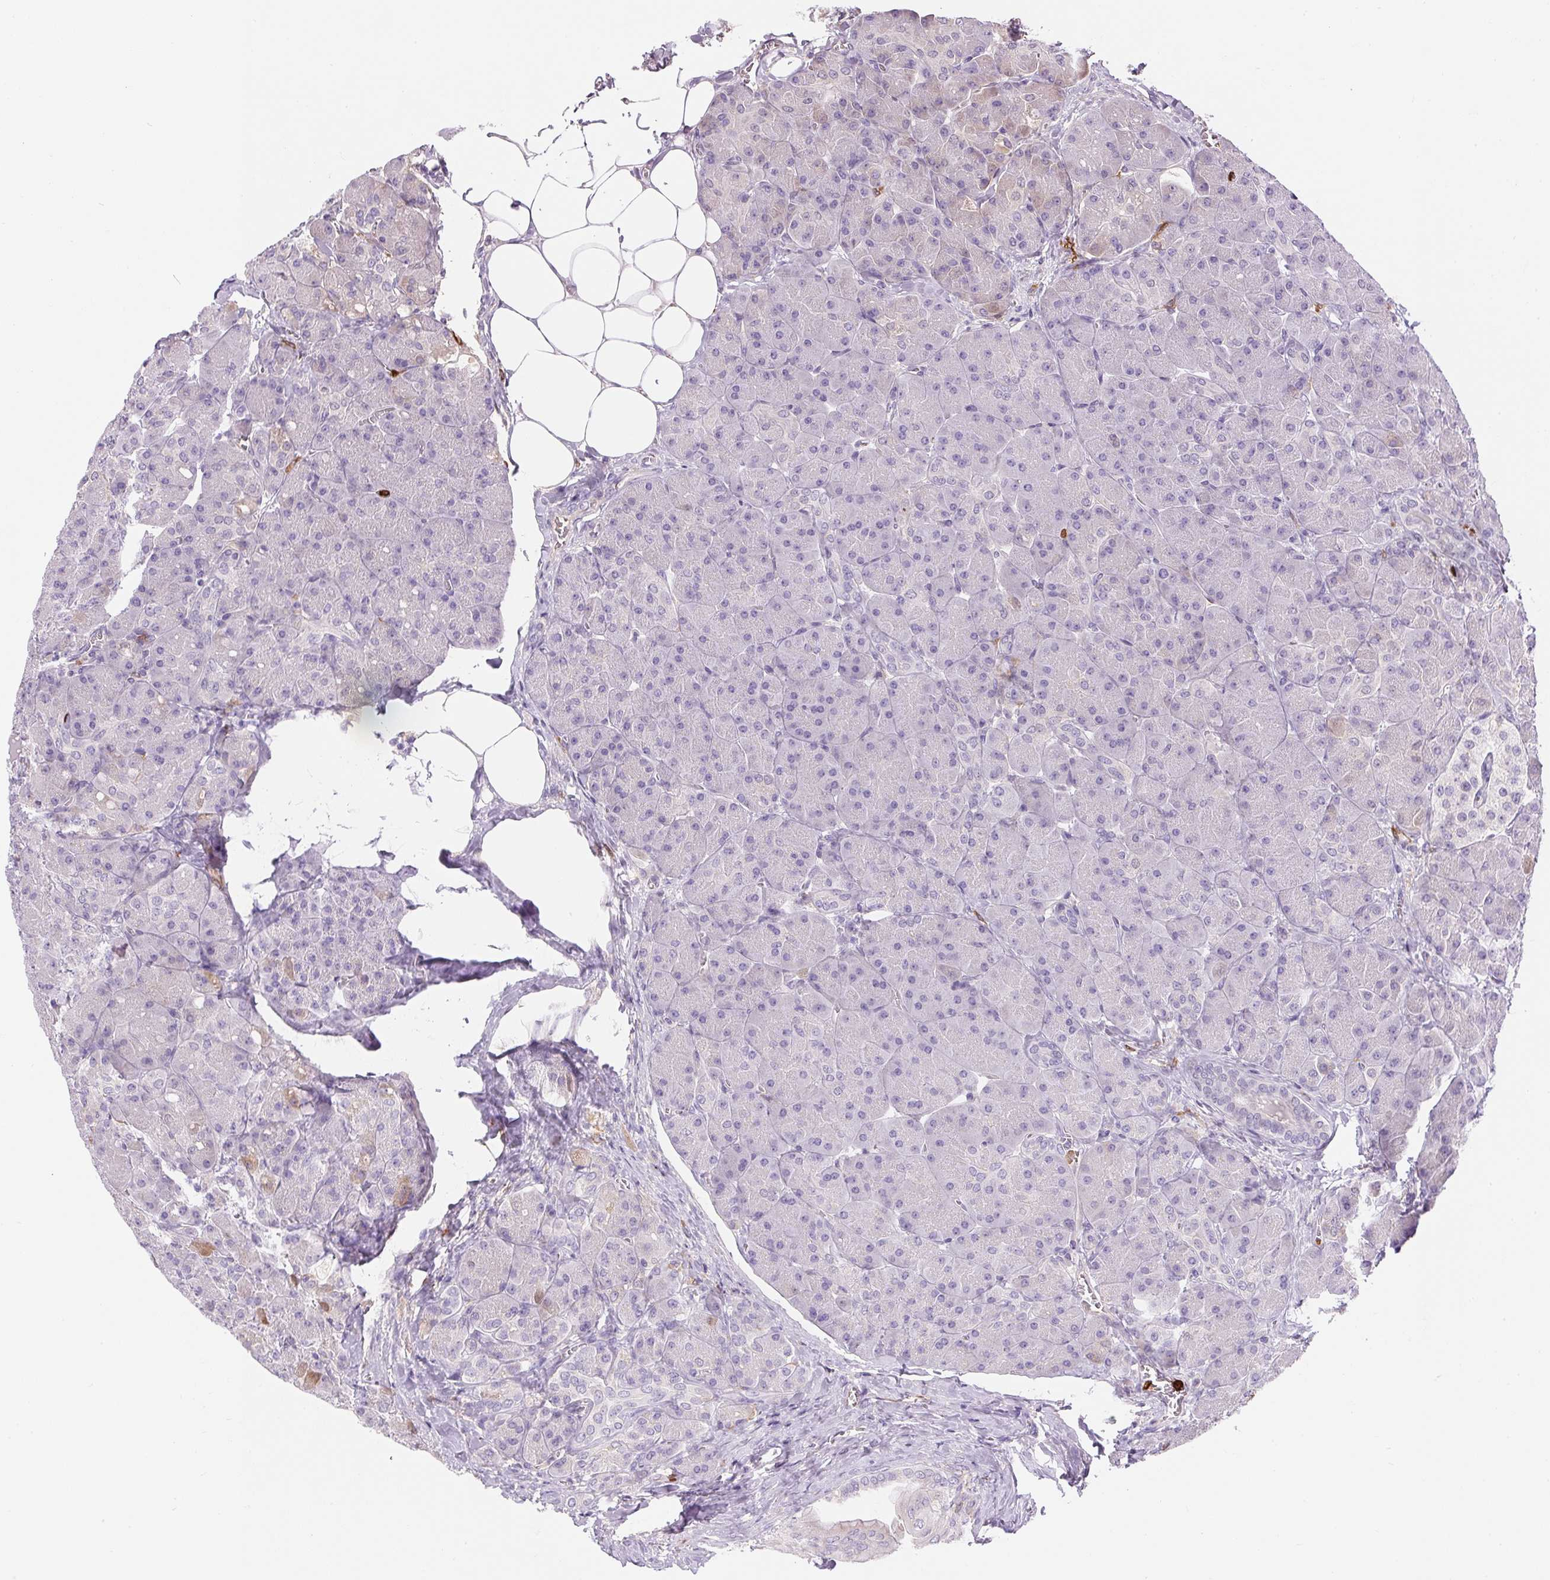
{"staining": {"intensity": "negative", "quantity": "none", "location": "none"}, "tissue": "pancreas", "cell_type": "Exocrine glandular cells", "image_type": "normal", "snomed": [{"axis": "morphology", "description": "Normal tissue, NOS"}, {"axis": "topography", "description": "Pancreas"}], "caption": "Immunohistochemistry micrograph of unremarkable pancreas stained for a protein (brown), which displays no positivity in exocrine glandular cells. (Brightfield microscopy of DAB IHC at high magnification).", "gene": "ORM1", "patient": {"sex": "male", "age": 55}}